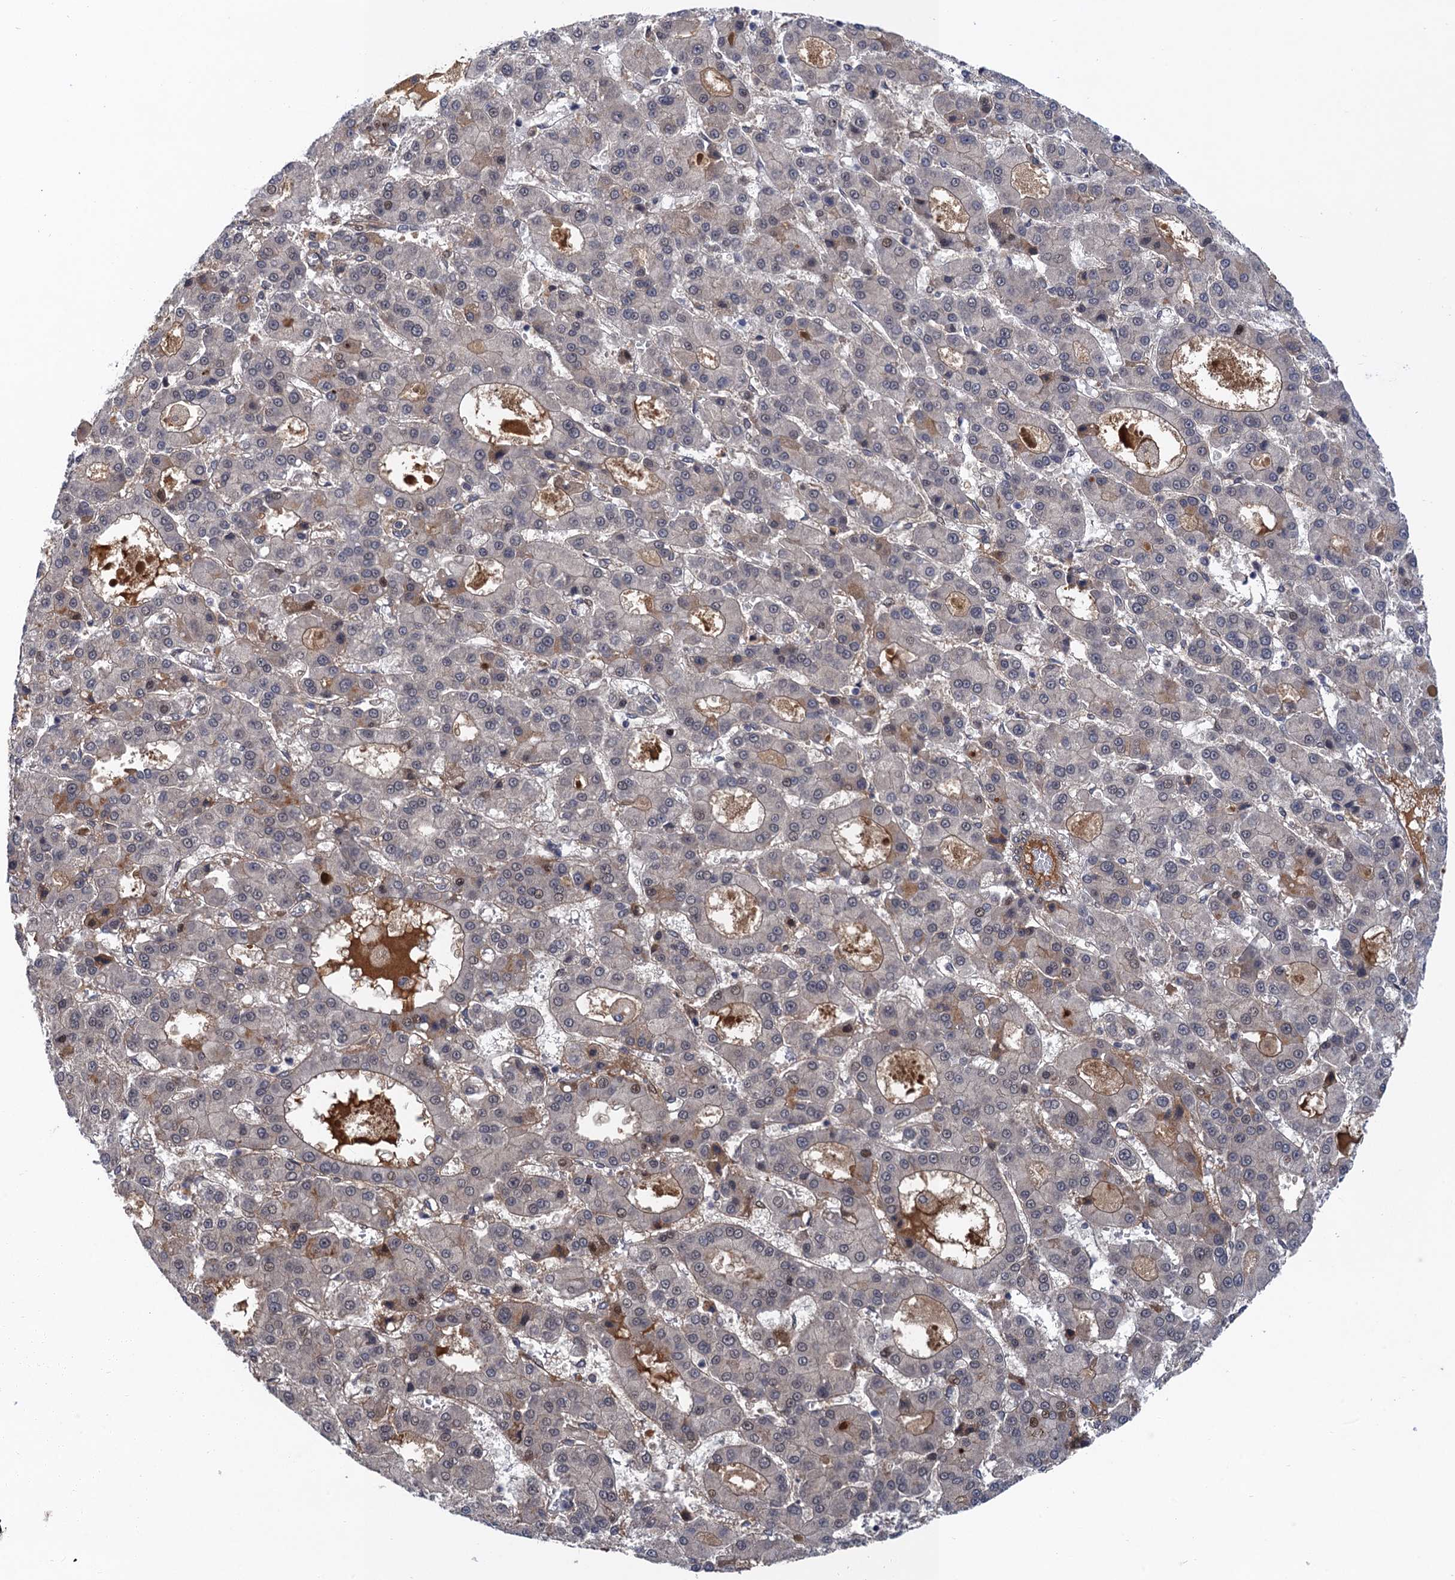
{"staining": {"intensity": "weak", "quantity": "<25%", "location": "nuclear"}, "tissue": "liver cancer", "cell_type": "Tumor cells", "image_type": "cancer", "snomed": [{"axis": "morphology", "description": "Carcinoma, Hepatocellular, NOS"}, {"axis": "topography", "description": "Liver"}], "caption": "Protein analysis of hepatocellular carcinoma (liver) reveals no significant positivity in tumor cells.", "gene": "NEK8", "patient": {"sex": "male", "age": 70}}